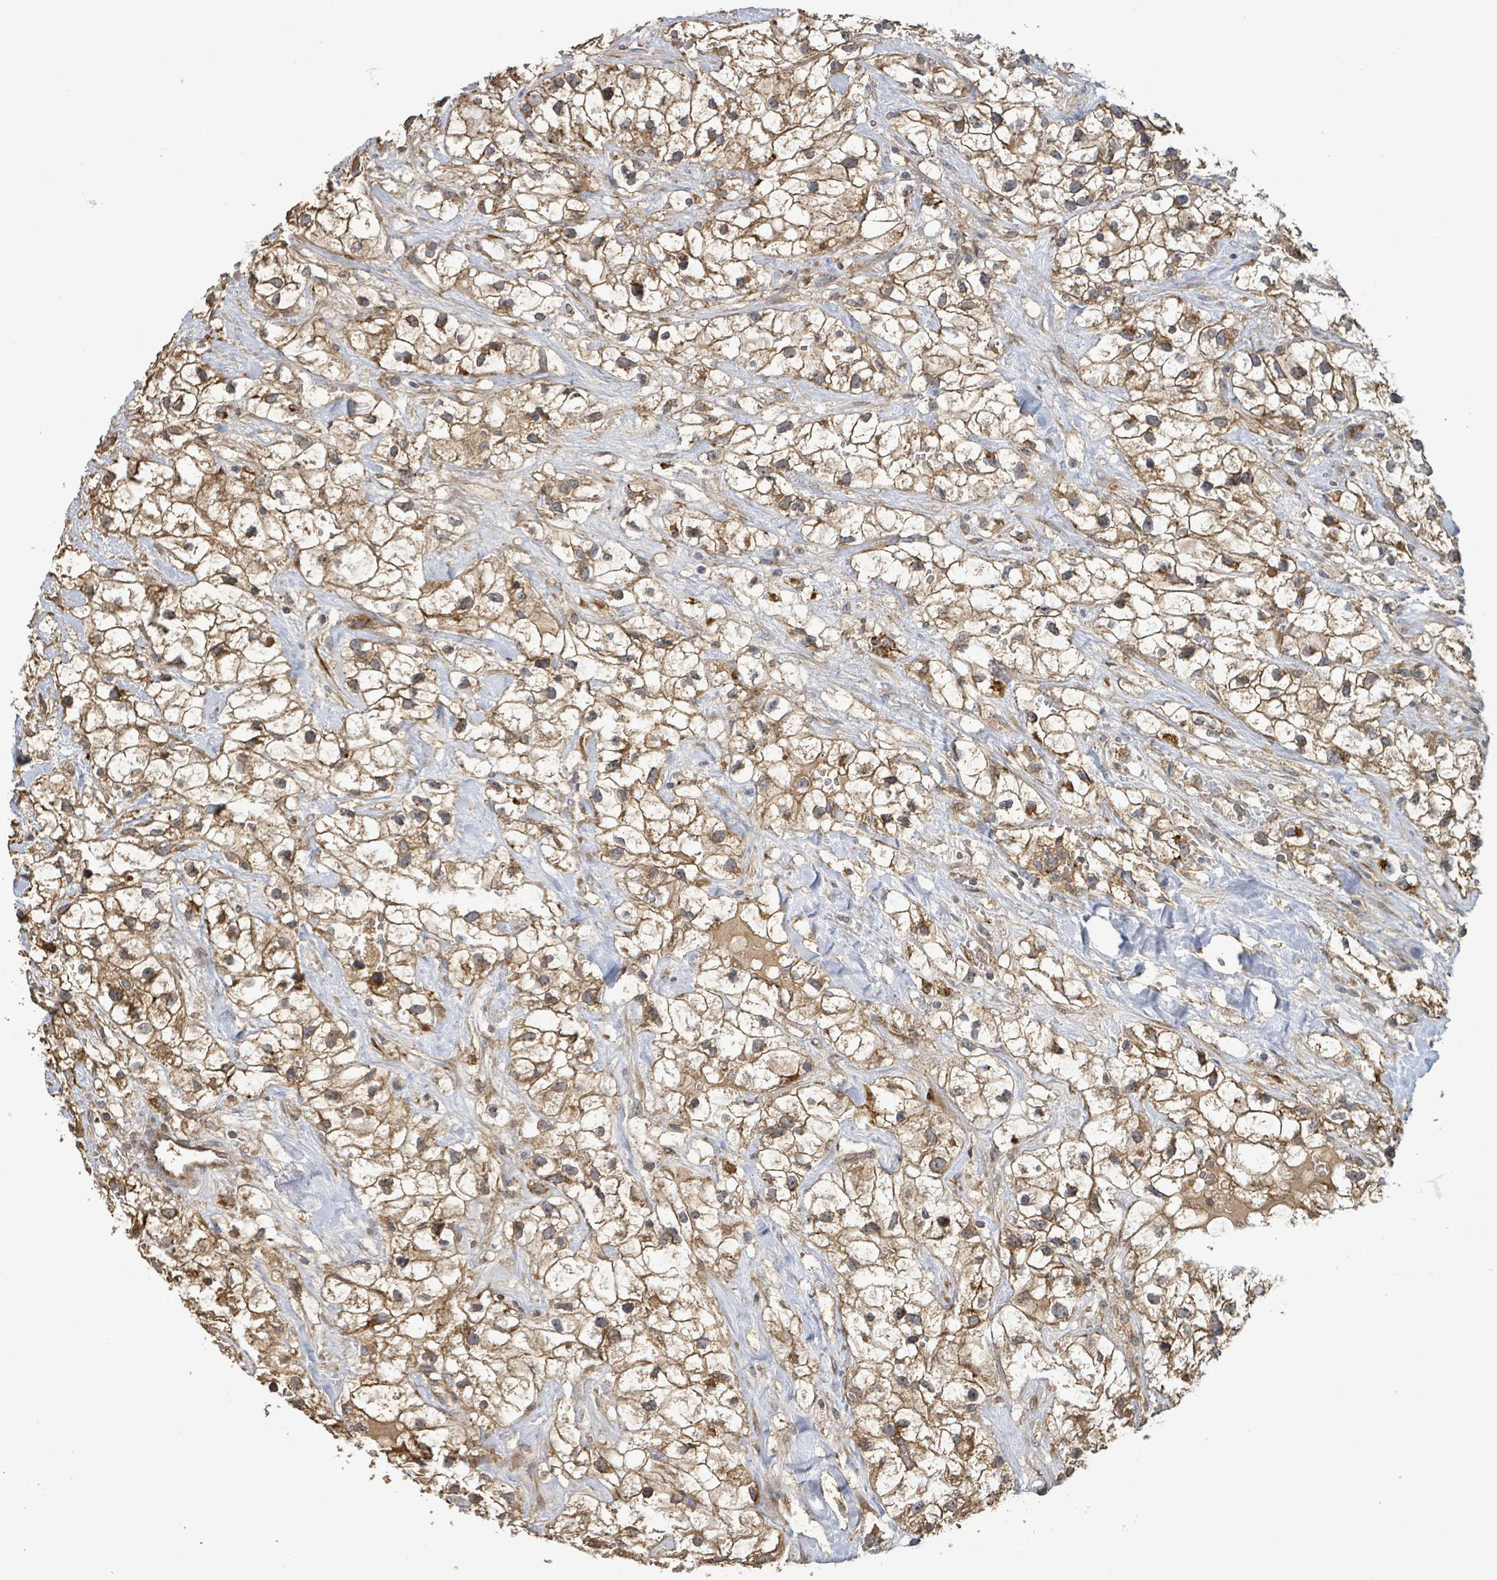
{"staining": {"intensity": "moderate", "quantity": ">75%", "location": "cytoplasmic/membranous"}, "tissue": "renal cancer", "cell_type": "Tumor cells", "image_type": "cancer", "snomed": [{"axis": "morphology", "description": "Adenocarcinoma, NOS"}, {"axis": "topography", "description": "Kidney"}], "caption": "IHC of renal adenocarcinoma reveals medium levels of moderate cytoplasmic/membranous expression in about >75% of tumor cells.", "gene": "STARD4", "patient": {"sex": "male", "age": 59}}